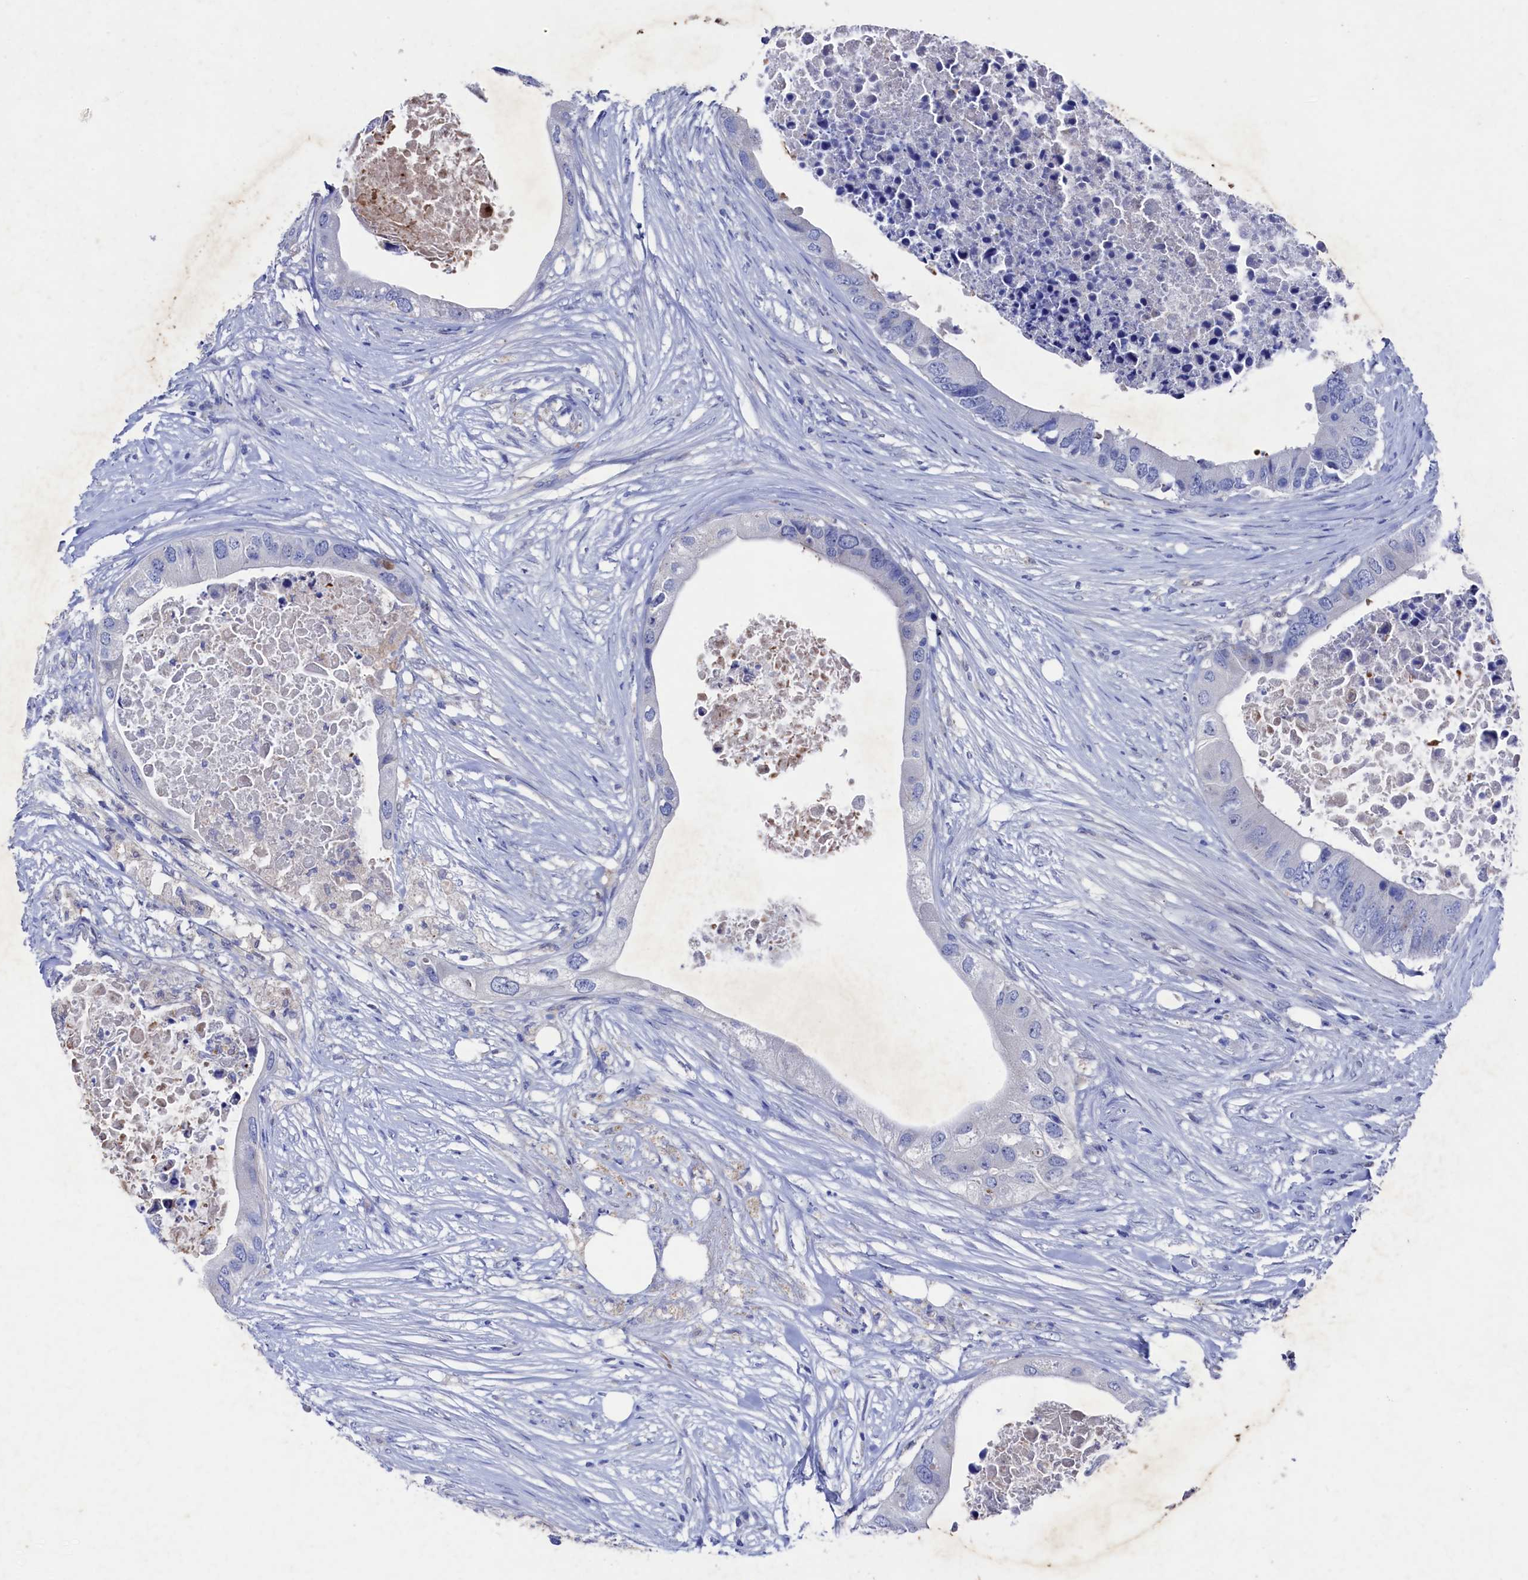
{"staining": {"intensity": "negative", "quantity": "none", "location": "none"}, "tissue": "colorectal cancer", "cell_type": "Tumor cells", "image_type": "cancer", "snomed": [{"axis": "morphology", "description": "Adenocarcinoma, NOS"}, {"axis": "topography", "description": "Colon"}], "caption": "Tumor cells show no significant protein positivity in colorectal adenocarcinoma.", "gene": "RNH1", "patient": {"sex": "male", "age": 71}}